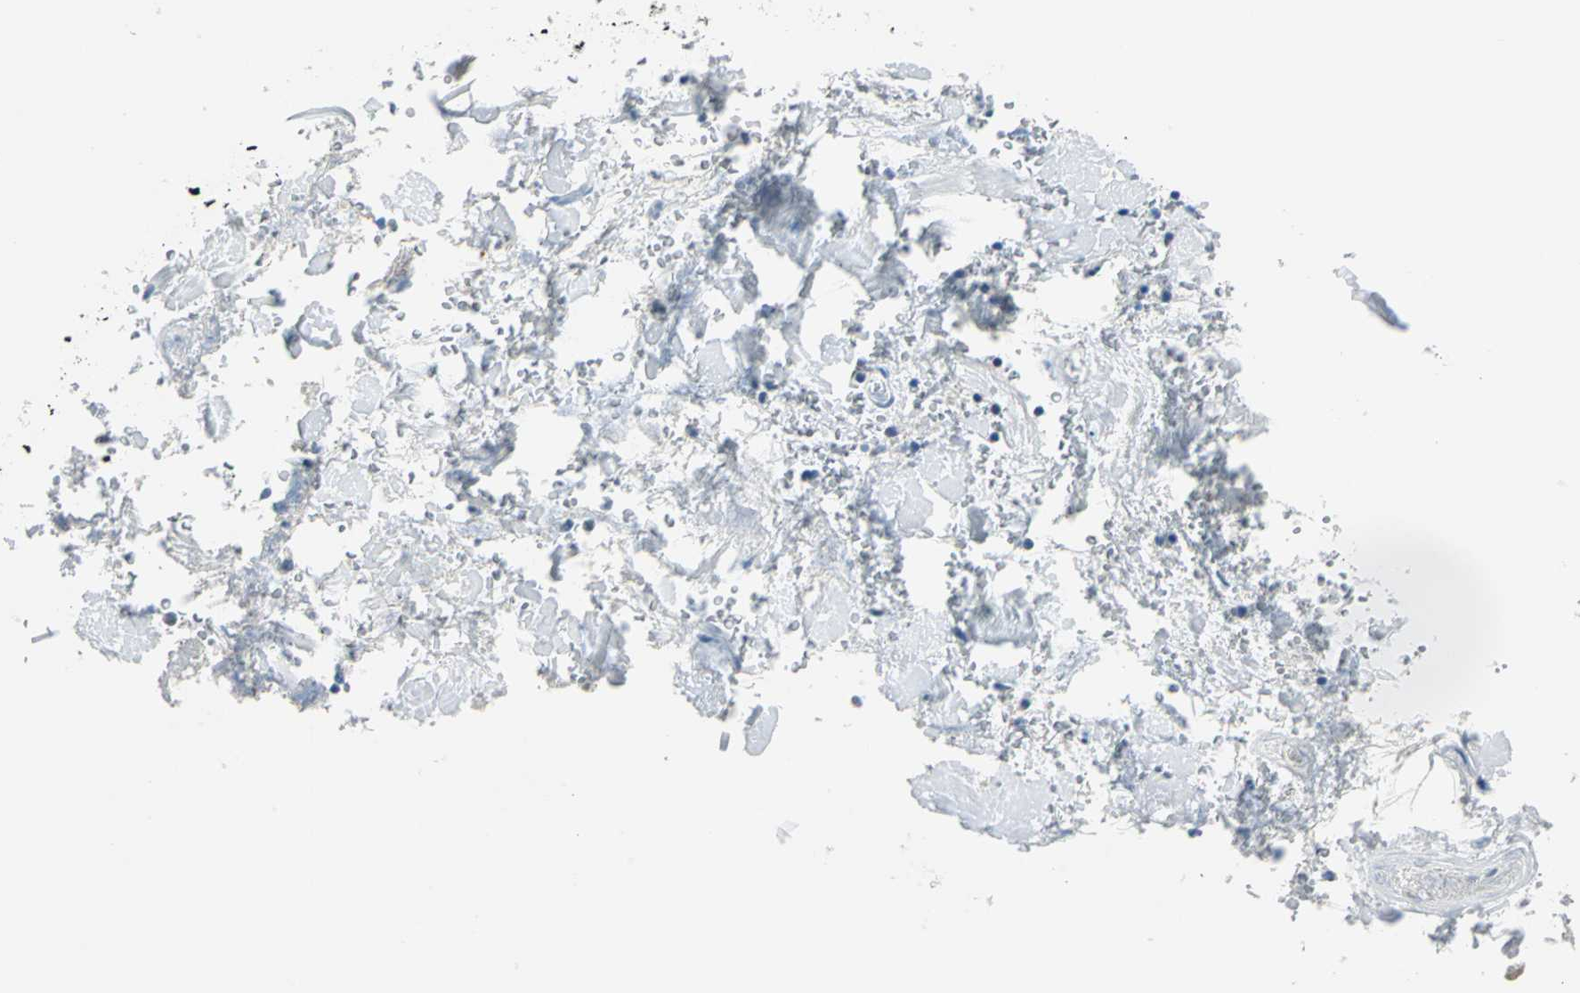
{"staining": {"intensity": "negative", "quantity": "none", "location": "none"}, "tissue": "adipose tissue", "cell_type": "Adipocytes", "image_type": "normal", "snomed": [{"axis": "morphology", "description": "Normal tissue, NOS"}, {"axis": "morphology", "description": "Cholangiocarcinoma"}, {"axis": "topography", "description": "Liver"}, {"axis": "topography", "description": "Peripheral nerve tissue"}], "caption": "Human adipose tissue stained for a protein using IHC shows no expression in adipocytes.", "gene": "AKR1A1", "patient": {"sex": "male", "age": 50}}